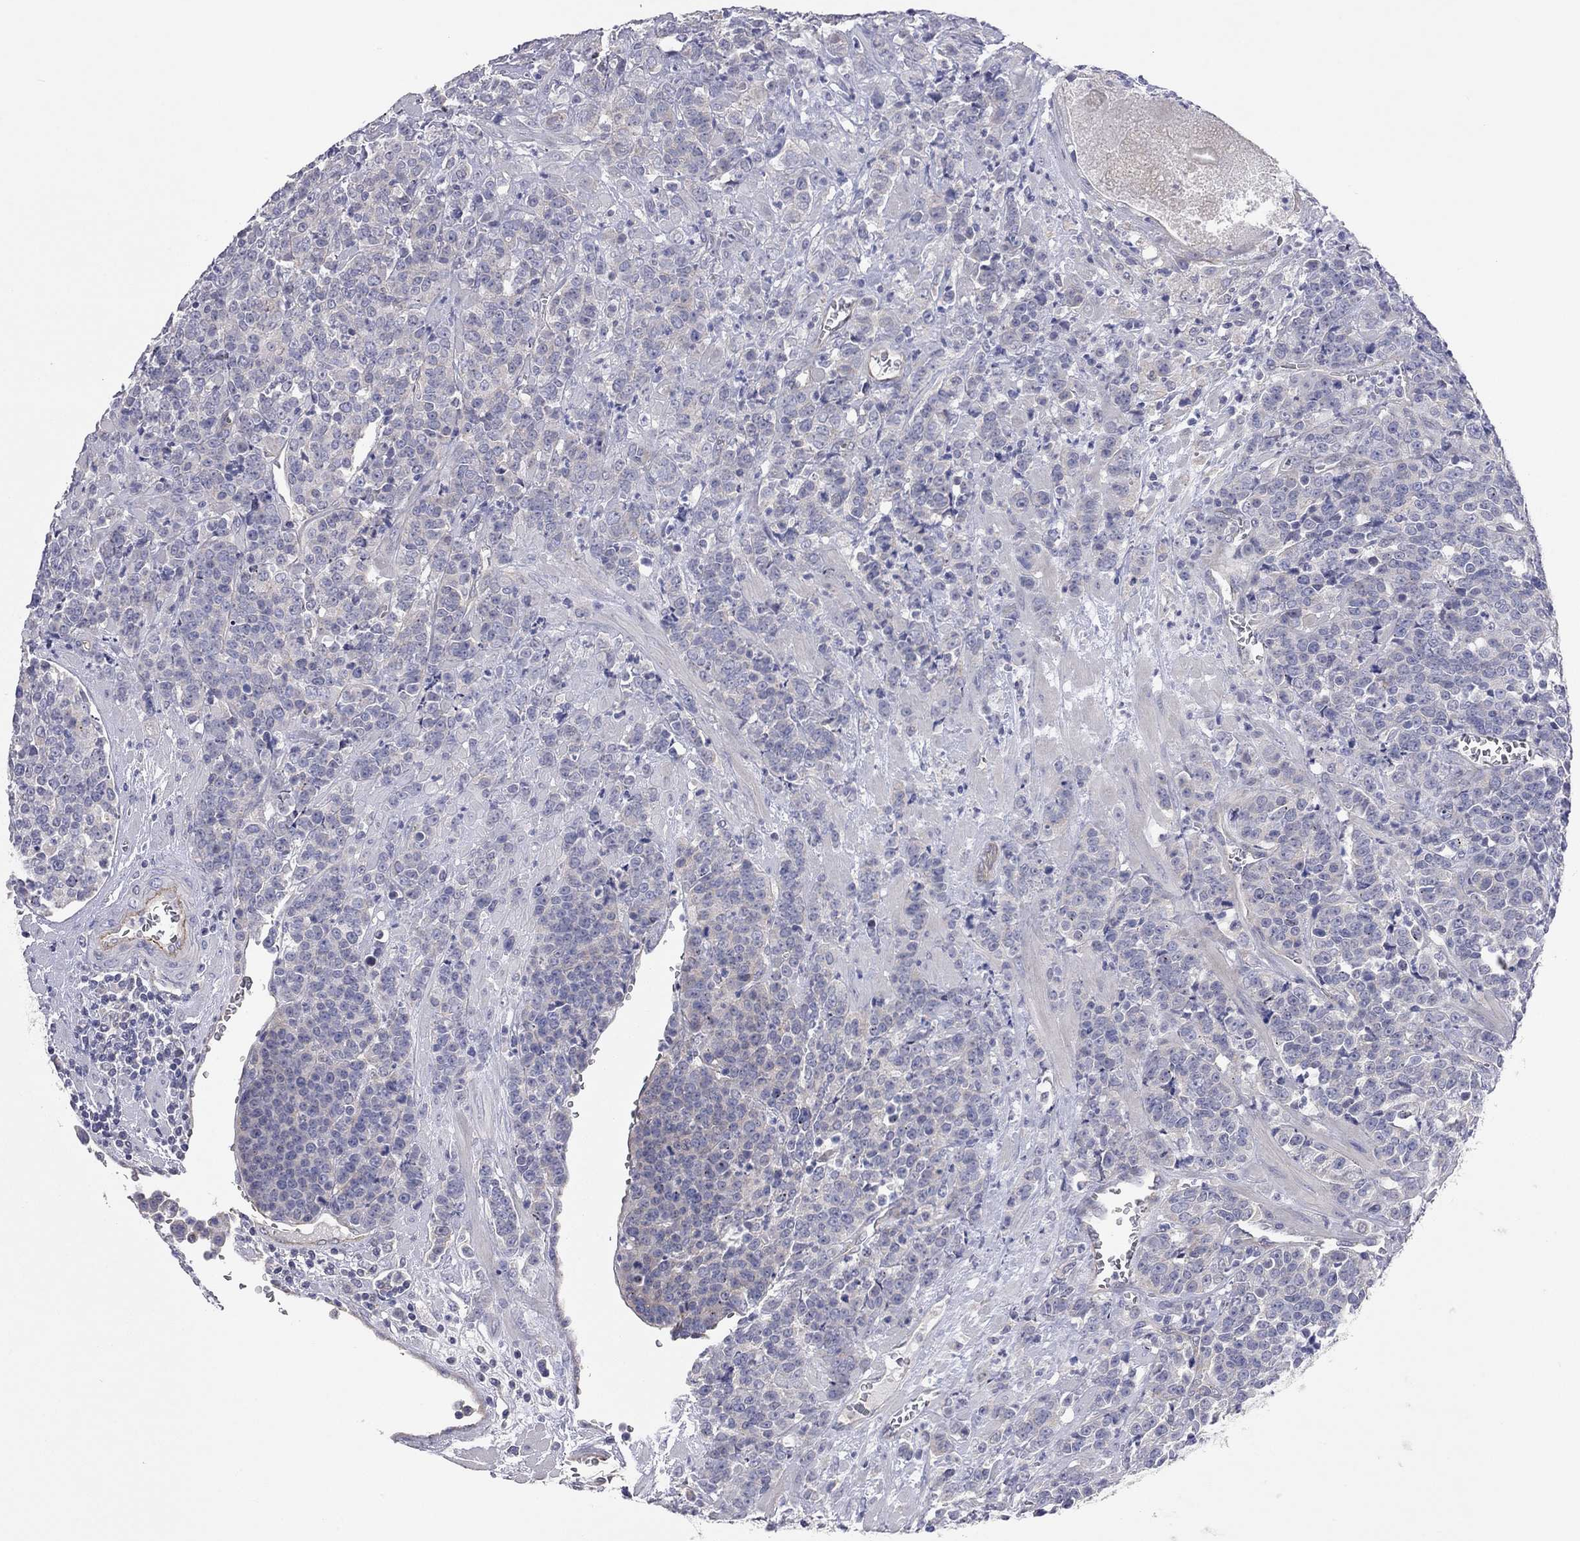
{"staining": {"intensity": "negative", "quantity": "none", "location": "none"}, "tissue": "prostate cancer", "cell_type": "Tumor cells", "image_type": "cancer", "snomed": [{"axis": "morphology", "description": "Adenocarcinoma, NOS"}, {"axis": "topography", "description": "Prostate"}], "caption": "A high-resolution histopathology image shows immunohistochemistry staining of prostate adenocarcinoma, which exhibits no significant positivity in tumor cells. (IHC, brightfield microscopy, high magnification).", "gene": "KCNB1", "patient": {"sex": "male", "age": 67}}